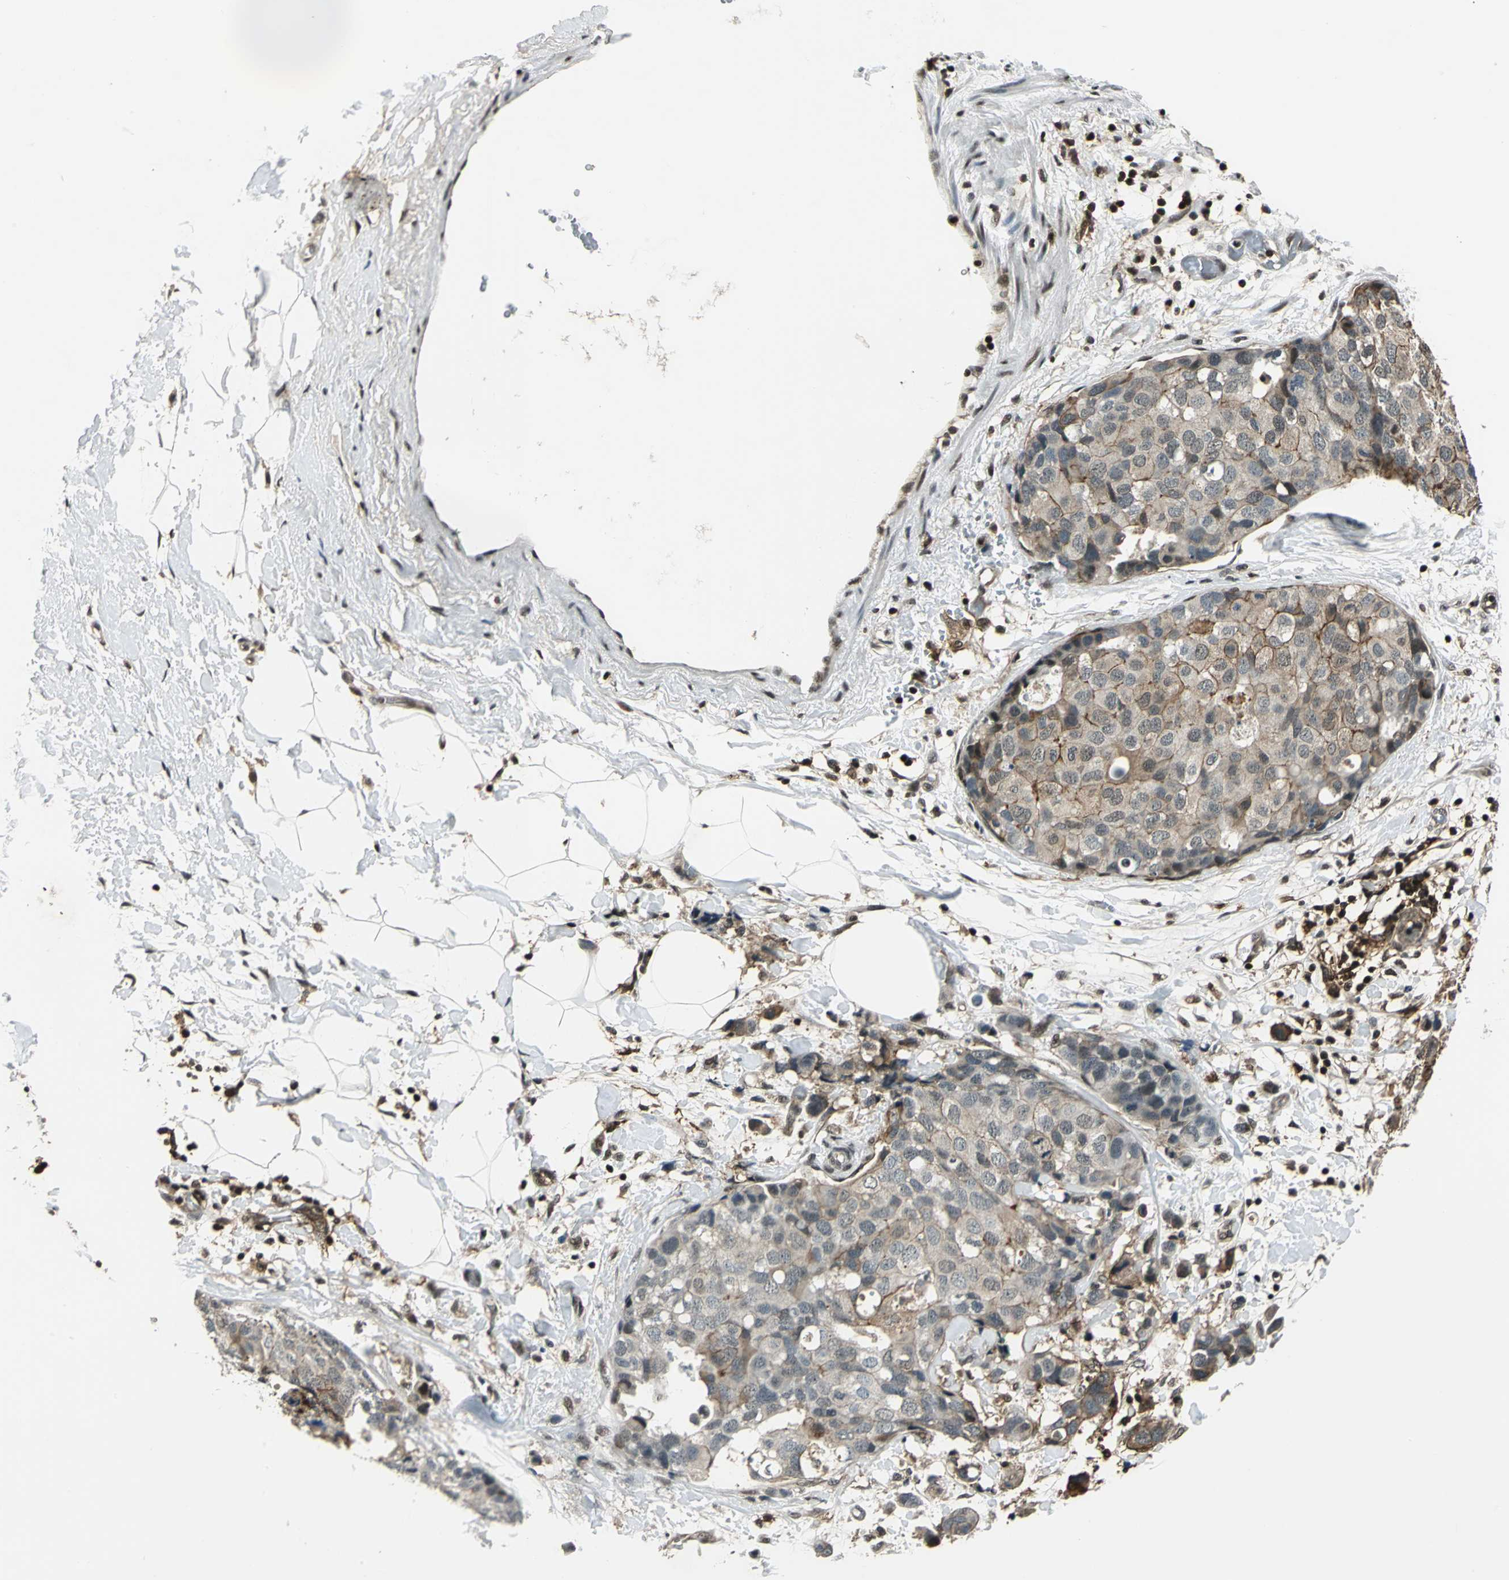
{"staining": {"intensity": "moderate", "quantity": "25%-75%", "location": "cytoplasmic/membranous"}, "tissue": "breast cancer", "cell_type": "Tumor cells", "image_type": "cancer", "snomed": [{"axis": "morphology", "description": "Normal tissue, NOS"}, {"axis": "morphology", "description": "Duct carcinoma"}, {"axis": "topography", "description": "Breast"}], "caption": "Breast cancer stained with DAB (3,3'-diaminobenzidine) IHC displays medium levels of moderate cytoplasmic/membranous staining in about 25%-75% of tumor cells.", "gene": "NR2C2", "patient": {"sex": "female", "age": 50}}